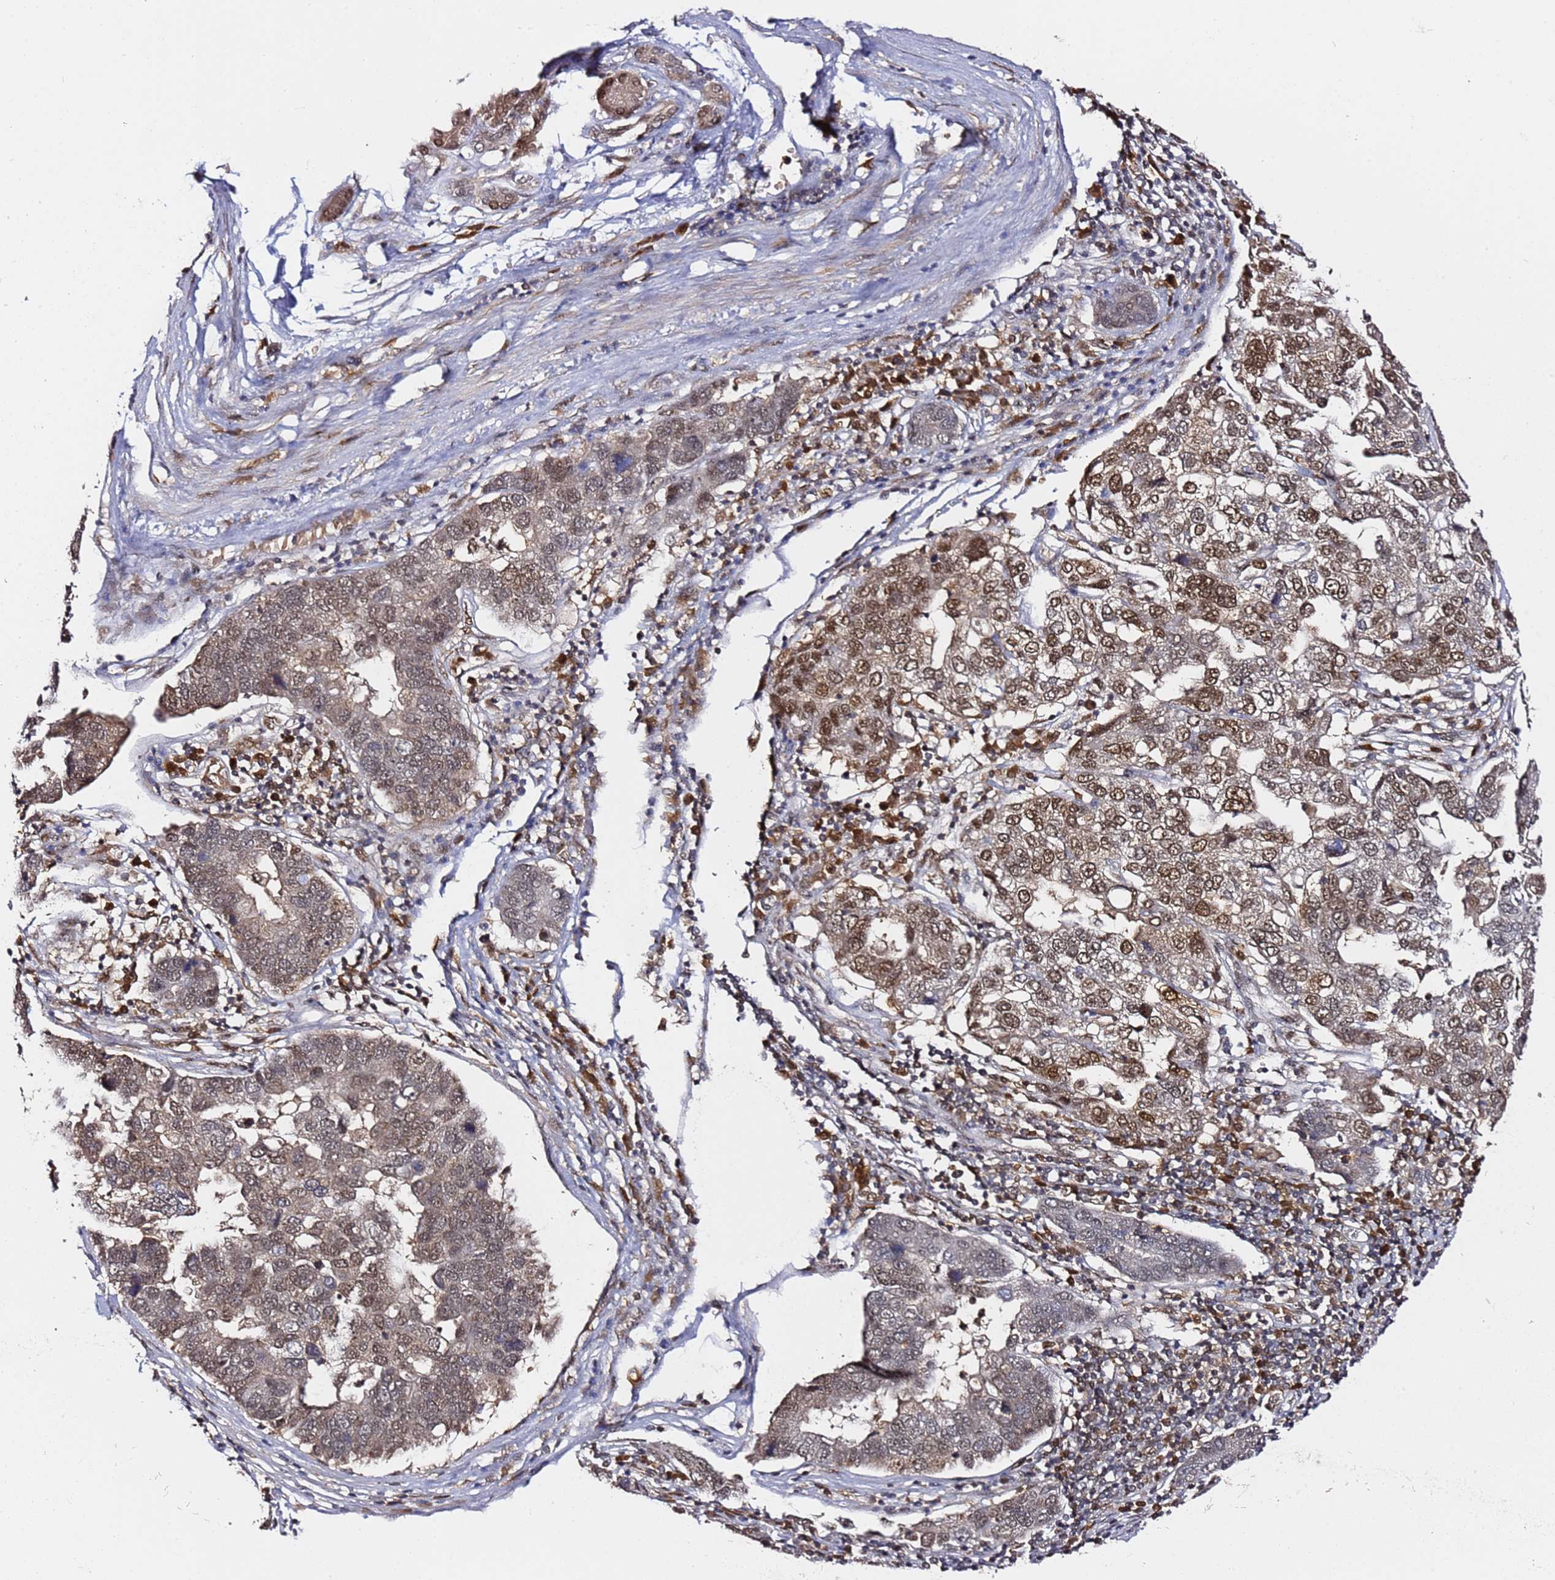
{"staining": {"intensity": "moderate", "quantity": "25%-75%", "location": "nuclear"}, "tissue": "pancreatic cancer", "cell_type": "Tumor cells", "image_type": "cancer", "snomed": [{"axis": "morphology", "description": "Adenocarcinoma, NOS"}, {"axis": "topography", "description": "Pancreas"}], "caption": "Immunohistochemistry (DAB (3,3'-diaminobenzidine)) staining of human adenocarcinoma (pancreatic) displays moderate nuclear protein expression in approximately 25%-75% of tumor cells.", "gene": "RGS18", "patient": {"sex": "female", "age": 61}}